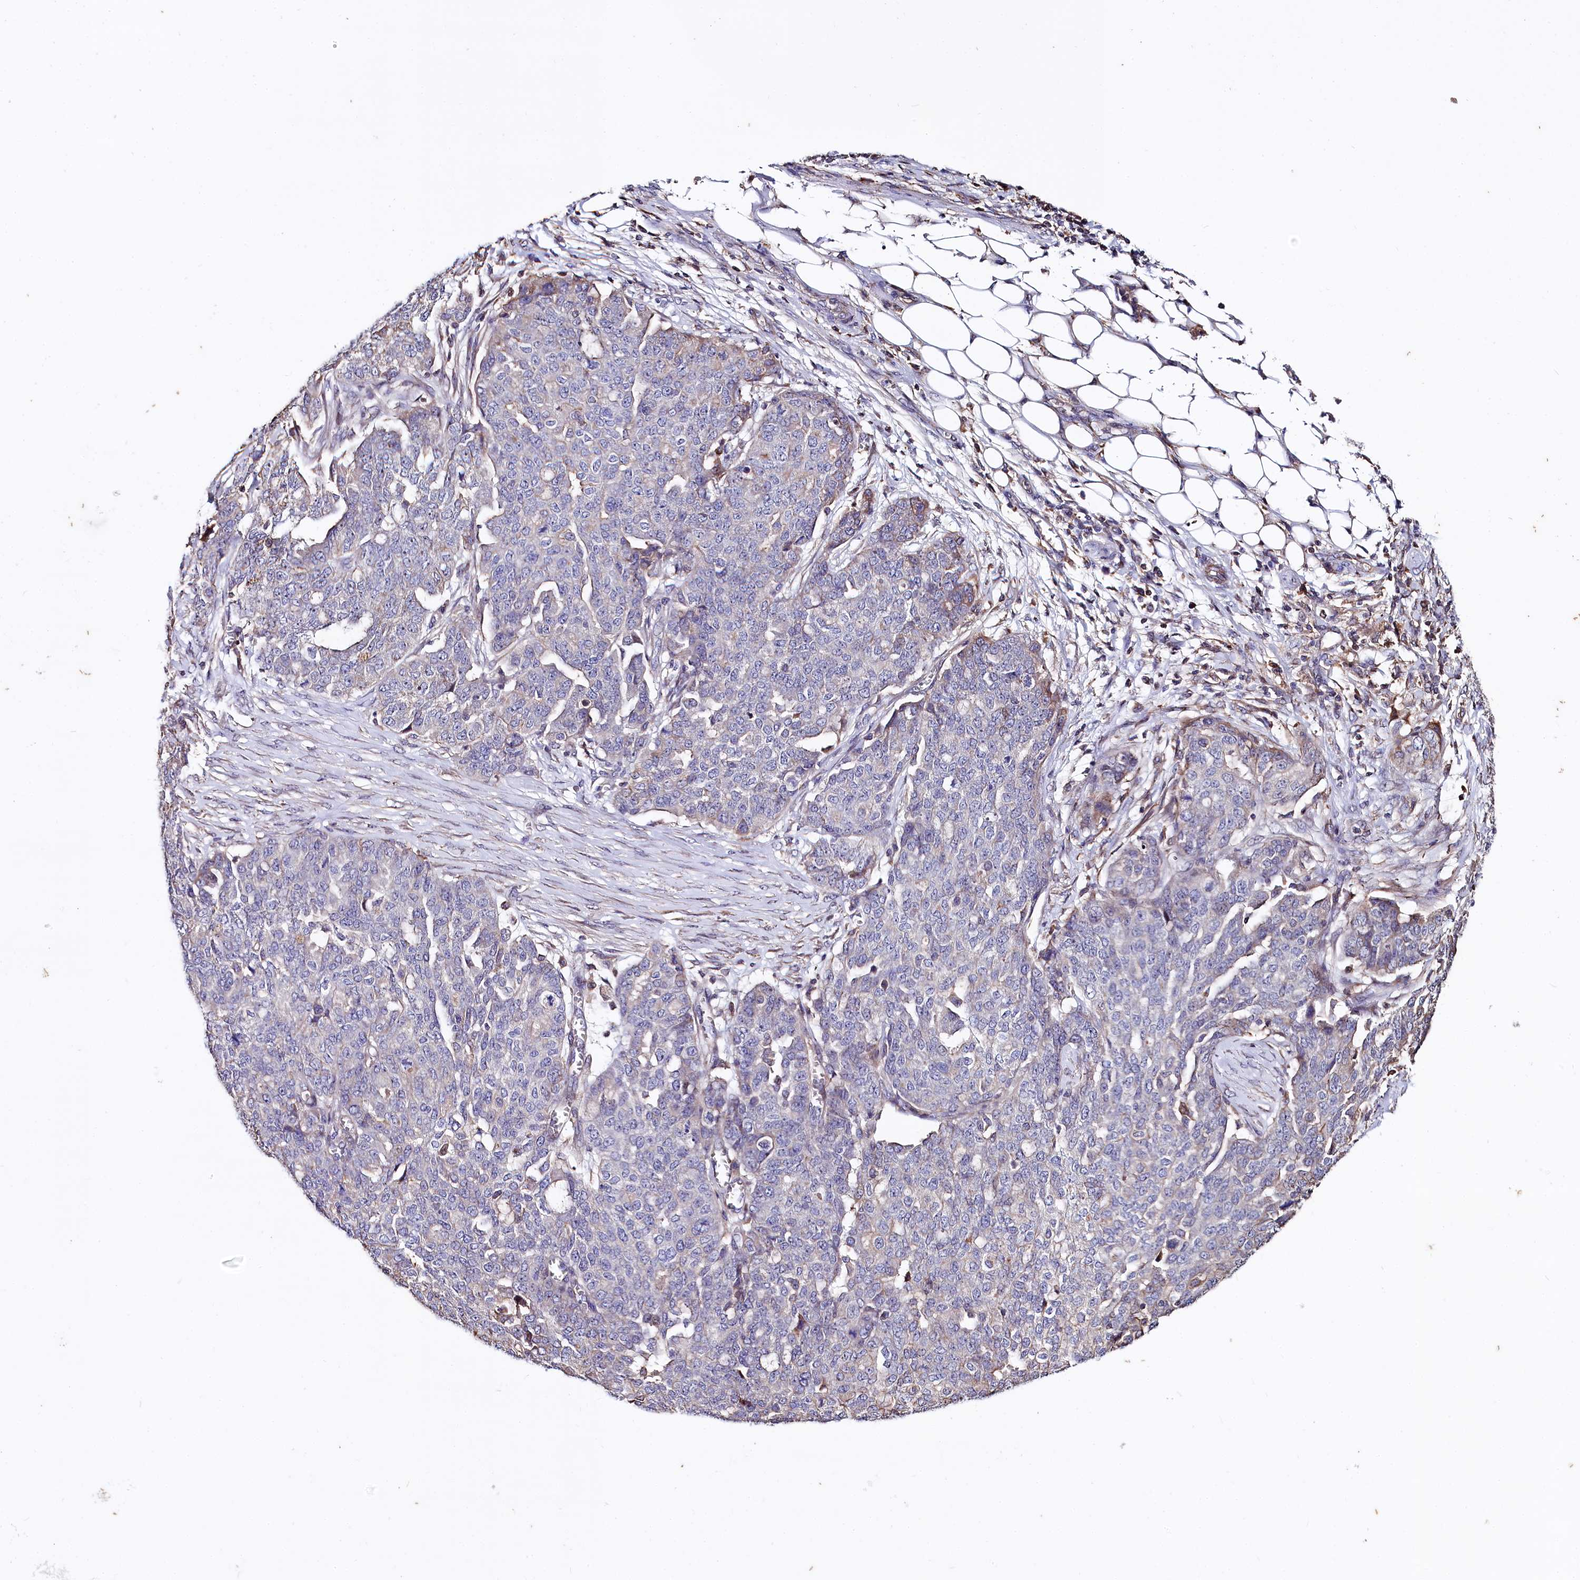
{"staining": {"intensity": "weak", "quantity": "<25%", "location": "cytoplasmic/membranous"}, "tissue": "ovarian cancer", "cell_type": "Tumor cells", "image_type": "cancer", "snomed": [{"axis": "morphology", "description": "Cystadenocarcinoma, serous, NOS"}, {"axis": "topography", "description": "Soft tissue"}, {"axis": "topography", "description": "Ovary"}], "caption": "This is an immunohistochemistry image of human ovarian serous cystadenocarcinoma. There is no staining in tumor cells.", "gene": "RPUSD3", "patient": {"sex": "female", "age": 57}}